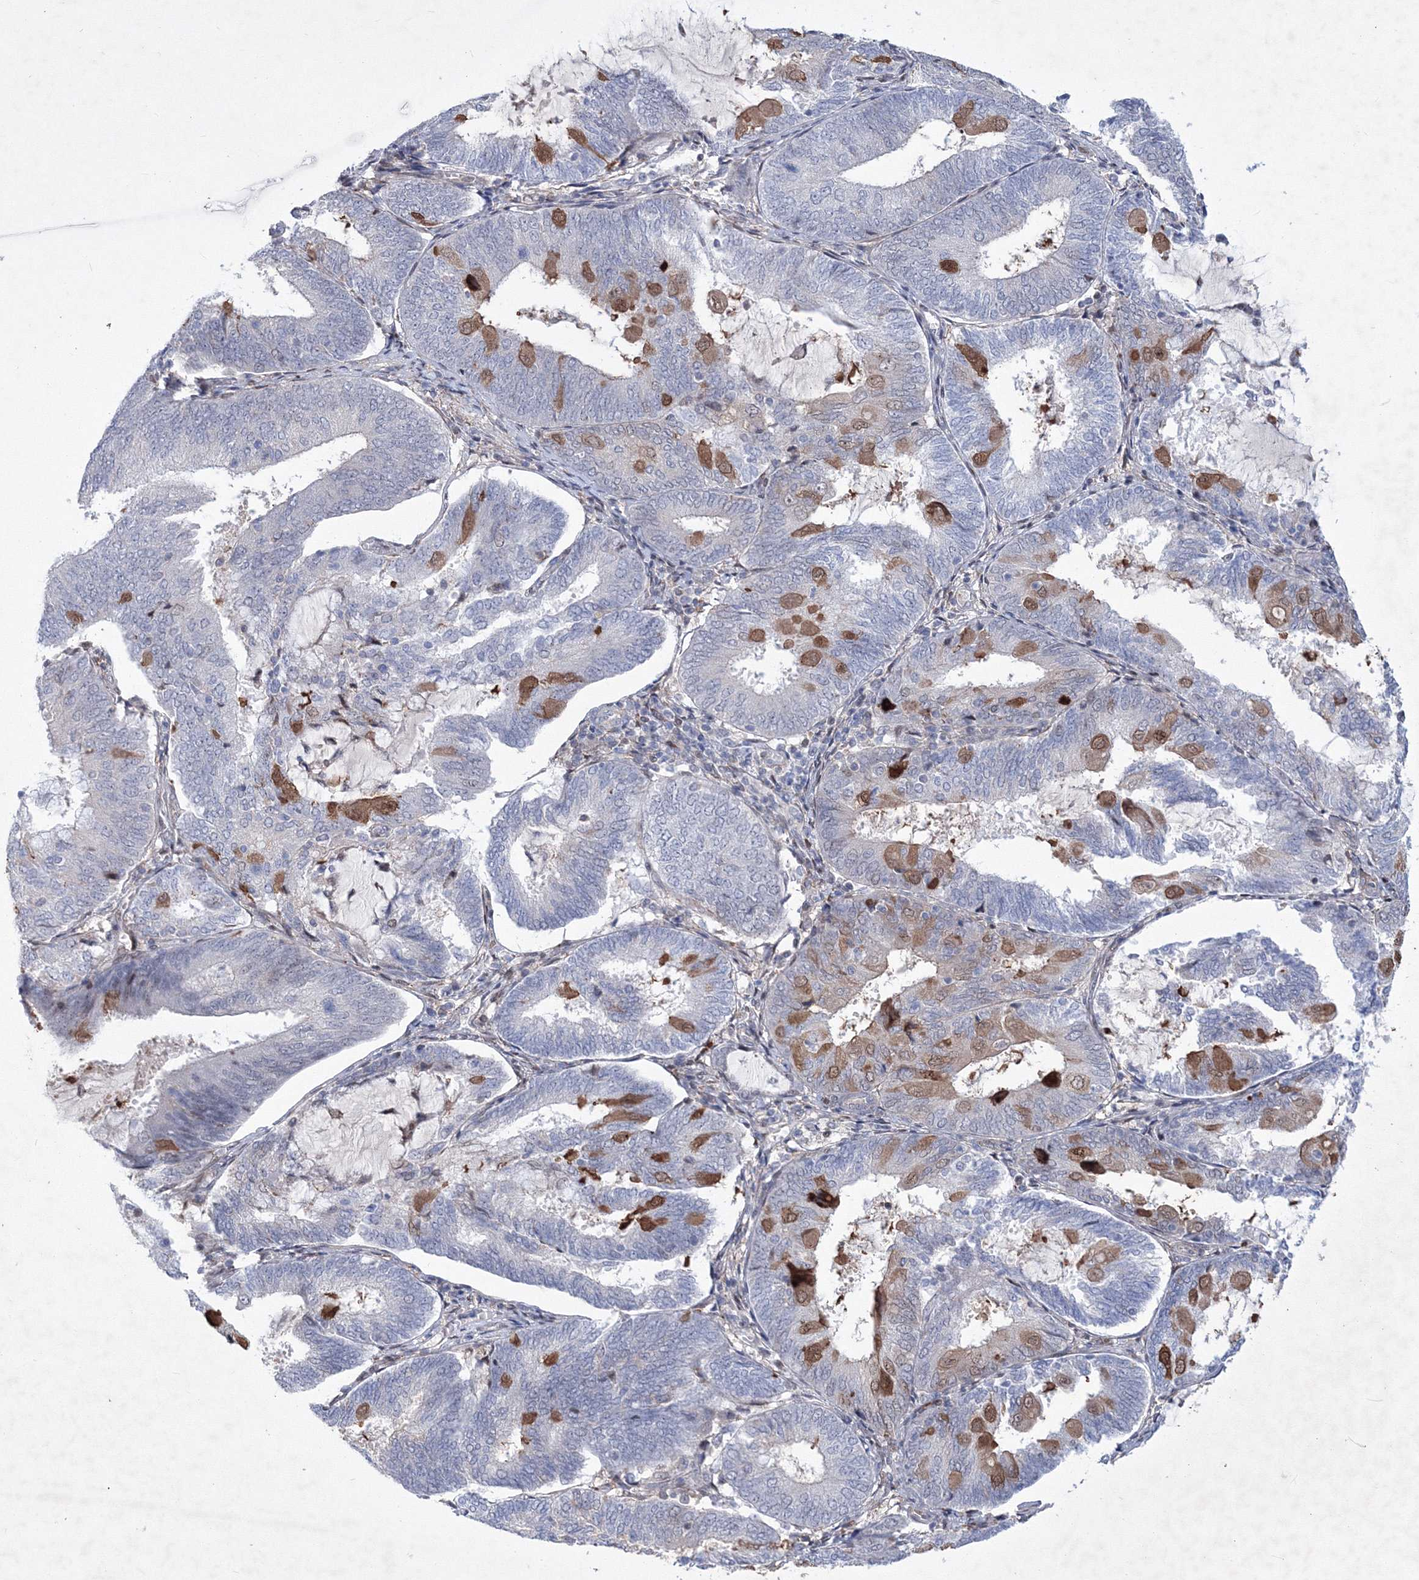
{"staining": {"intensity": "moderate", "quantity": "<25%", "location": "cytoplasmic/membranous"}, "tissue": "endometrial cancer", "cell_type": "Tumor cells", "image_type": "cancer", "snomed": [{"axis": "morphology", "description": "Adenocarcinoma, NOS"}, {"axis": "topography", "description": "Endometrium"}], "caption": "IHC (DAB (3,3'-diaminobenzidine)) staining of human endometrial adenocarcinoma demonstrates moderate cytoplasmic/membranous protein staining in about <25% of tumor cells.", "gene": "RNPEPL1", "patient": {"sex": "female", "age": 81}}